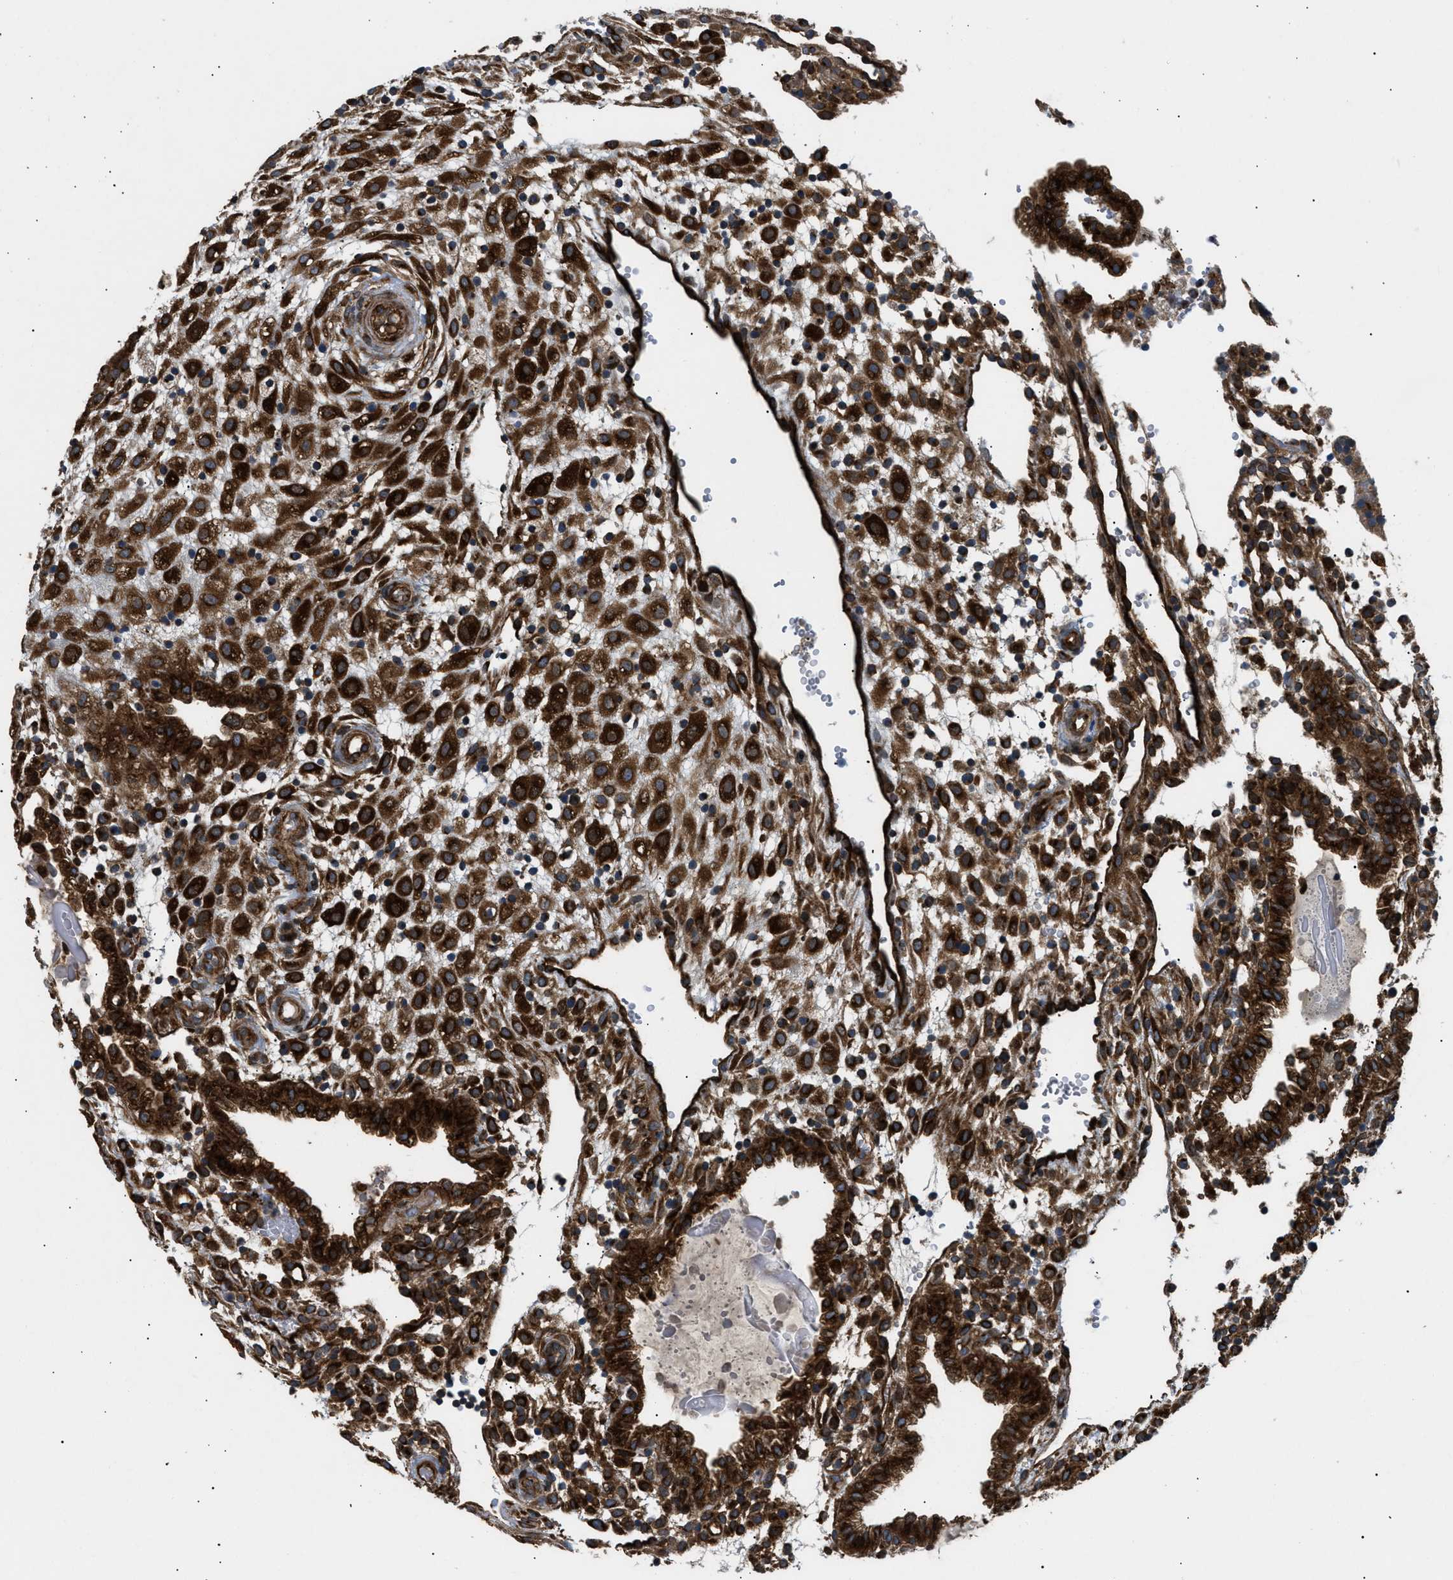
{"staining": {"intensity": "strong", "quantity": ">75%", "location": "cytoplasmic/membranous"}, "tissue": "placenta", "cell_type": "Decidual cells", "image_type": "normal", "snomed": [{"axis": "morphology", "description": "Normal tissue, NOS"}, {"axis": "topography", "description": "Placenta"}], "caption": "Protein staining shows strong cytoplasmic/membranous positivity in about >75% of decidual cells in unremarkable placenta.", "gene": "LYSMD3", "patient": {"sex": "female", "age": 18}}